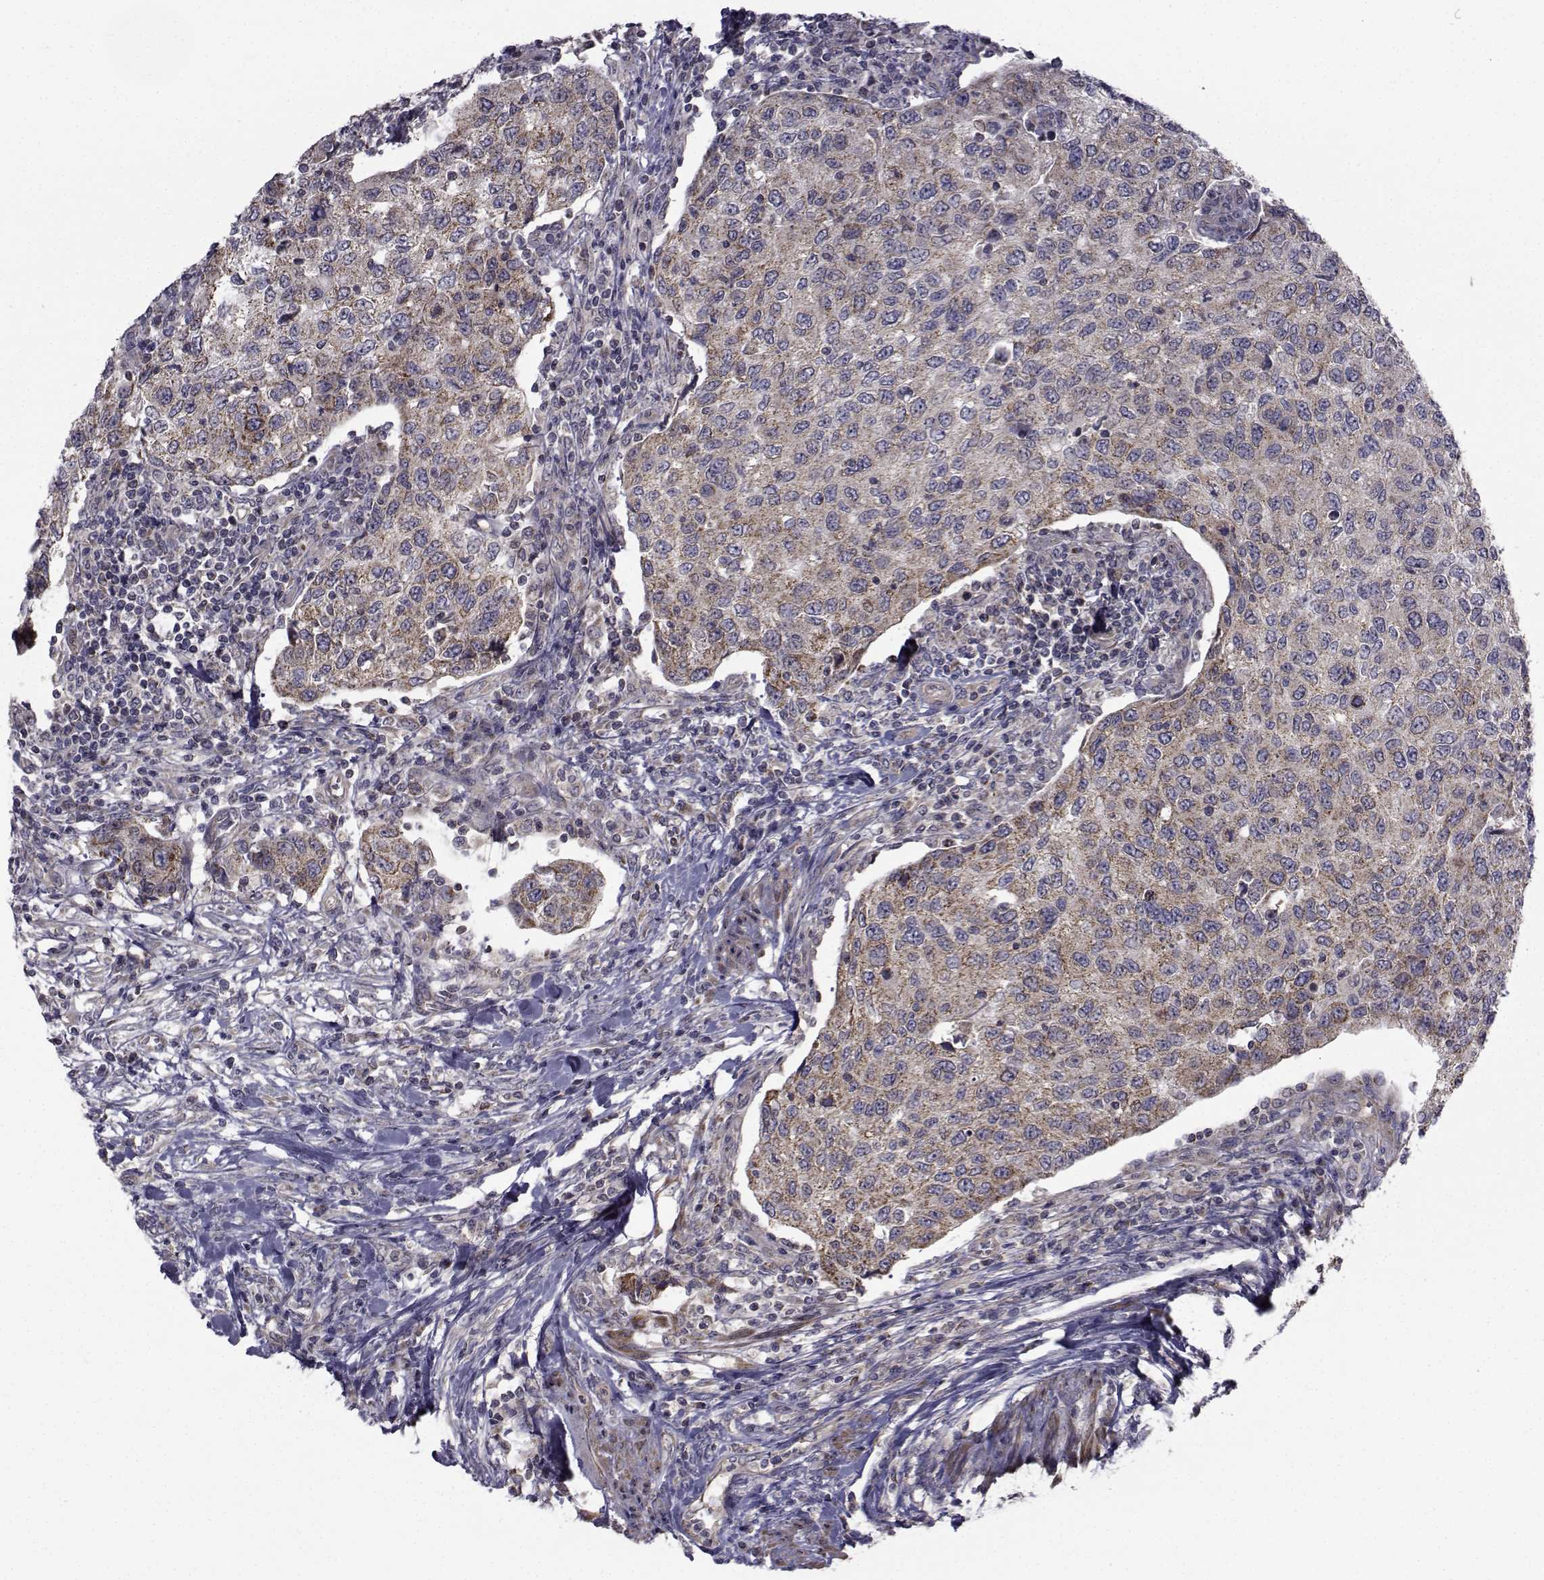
{"staining": {"intensity": "moderate", "quantity": "25%-75%", "location": "cytoplasmic/membranous"}, "tissue": "urothelial cancer", "cell_type": "Tumor cells", "image_type": "cancer", "snomed": [{"axis": "morphology", "description": "Urothelial carcinoma, High grade"}, {"axis": "topography", "description": "Urinary bladder"}], "caption": "High-grade urothelial carcinoma tissue demonstrates moderate cytoplasmic/membranous staining in approximately 25%-75% of tumor cells", "gene": "CFAP74", "patient": {"sex": "female", "age": 78}}